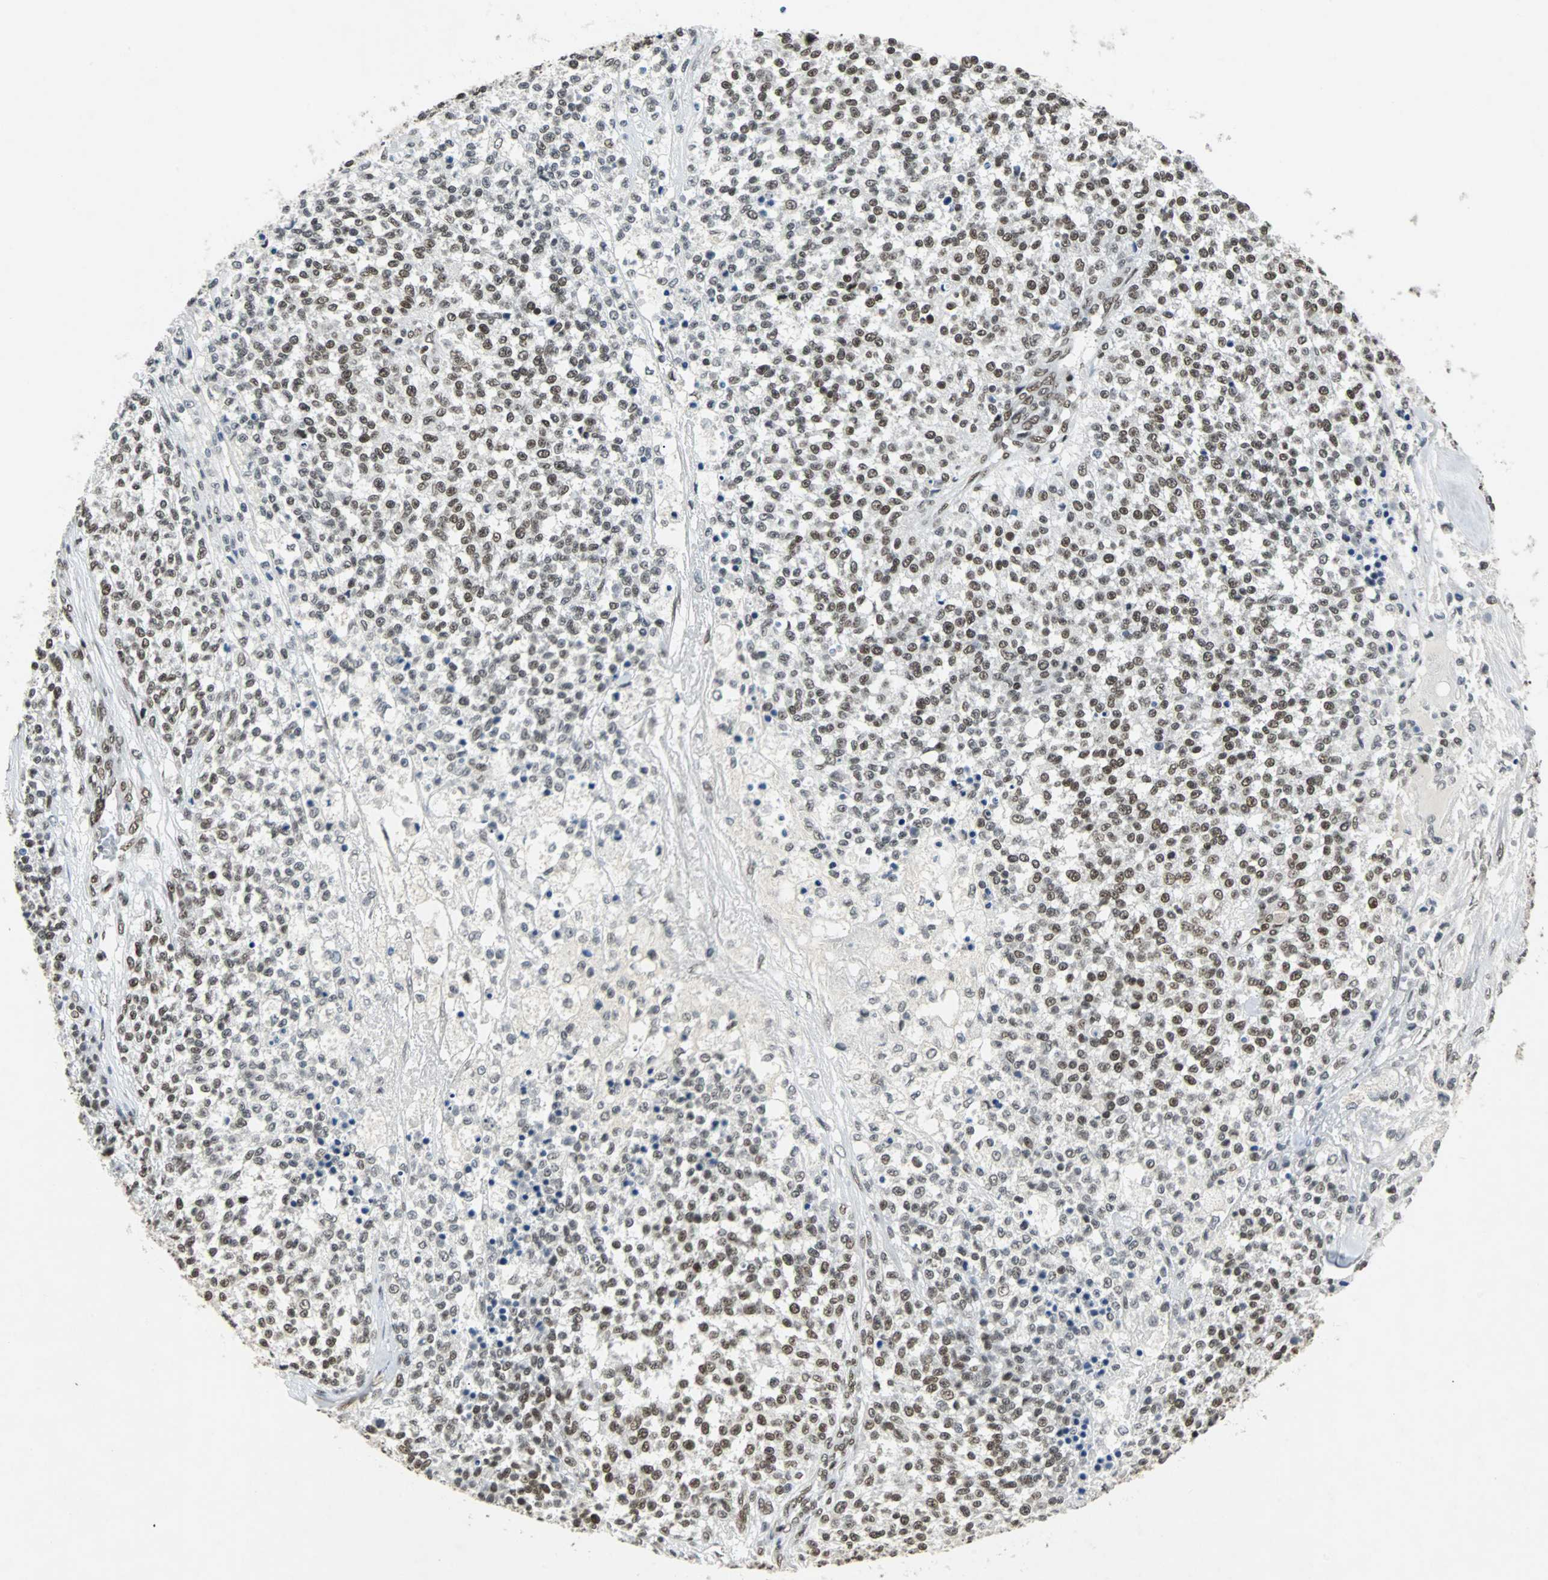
{"staining": {"intensity": "moderate", "quantity": ">75%", "location": "nuclear"}, "tissue": "testis cancer", "cell_type": "Tumor cells", "image_type": "cancer", "snomed": [{"axis": "morphology", "description": "Seminoma, NOS"}, {"axis": "topography", "description": "Testis"}], "caption": "The histopathology image exhibits a brown stain indicating the presence of a protein in the nuclear of tumor cells in testis cancer. (brown staining indicates protein expression, while blue staining denotes nuclei).", "gene": "GATAD2A", "patient": {"sex": "male", "age": 59}}